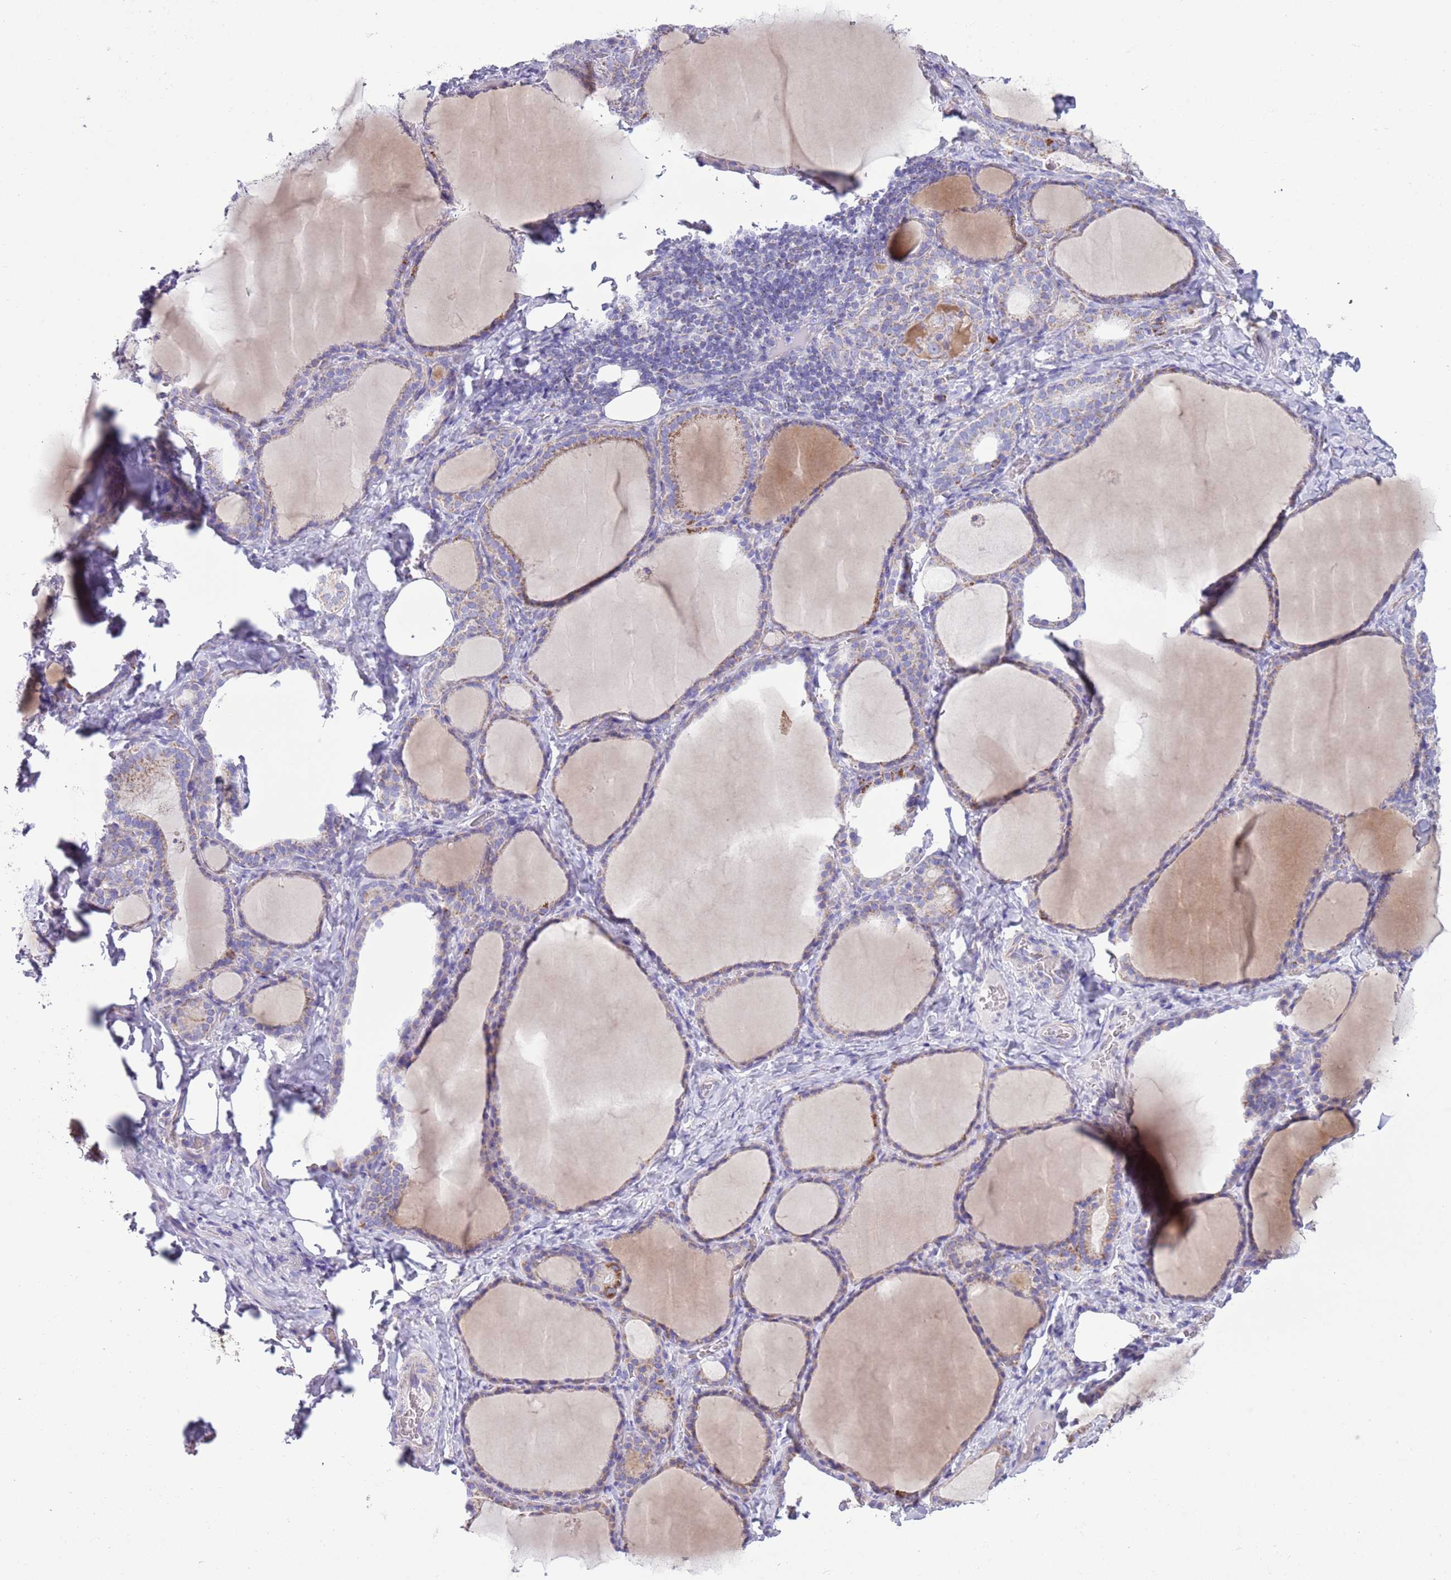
{"staining": {"intensity": "moderate", "quantity": "<25%", "location": "cytoplasmic/membranous"}, "tissue": "thyroid gland", "cell_type": "Glandular cells", "image_type": "normal", "snomed": [{"axis": "morphology", "description": "Normal tissue, NOS"}, {"axis": "topography", "description": "Thyroid gland"}], "caption": "Thyroid gland stained with DAB IHC shows low levels of moderate cytoplasmic/membranous positivity in about <25% of glandular cells.", "gene": "MOCOS", "patient": {"sex": "female", "age": 39}}